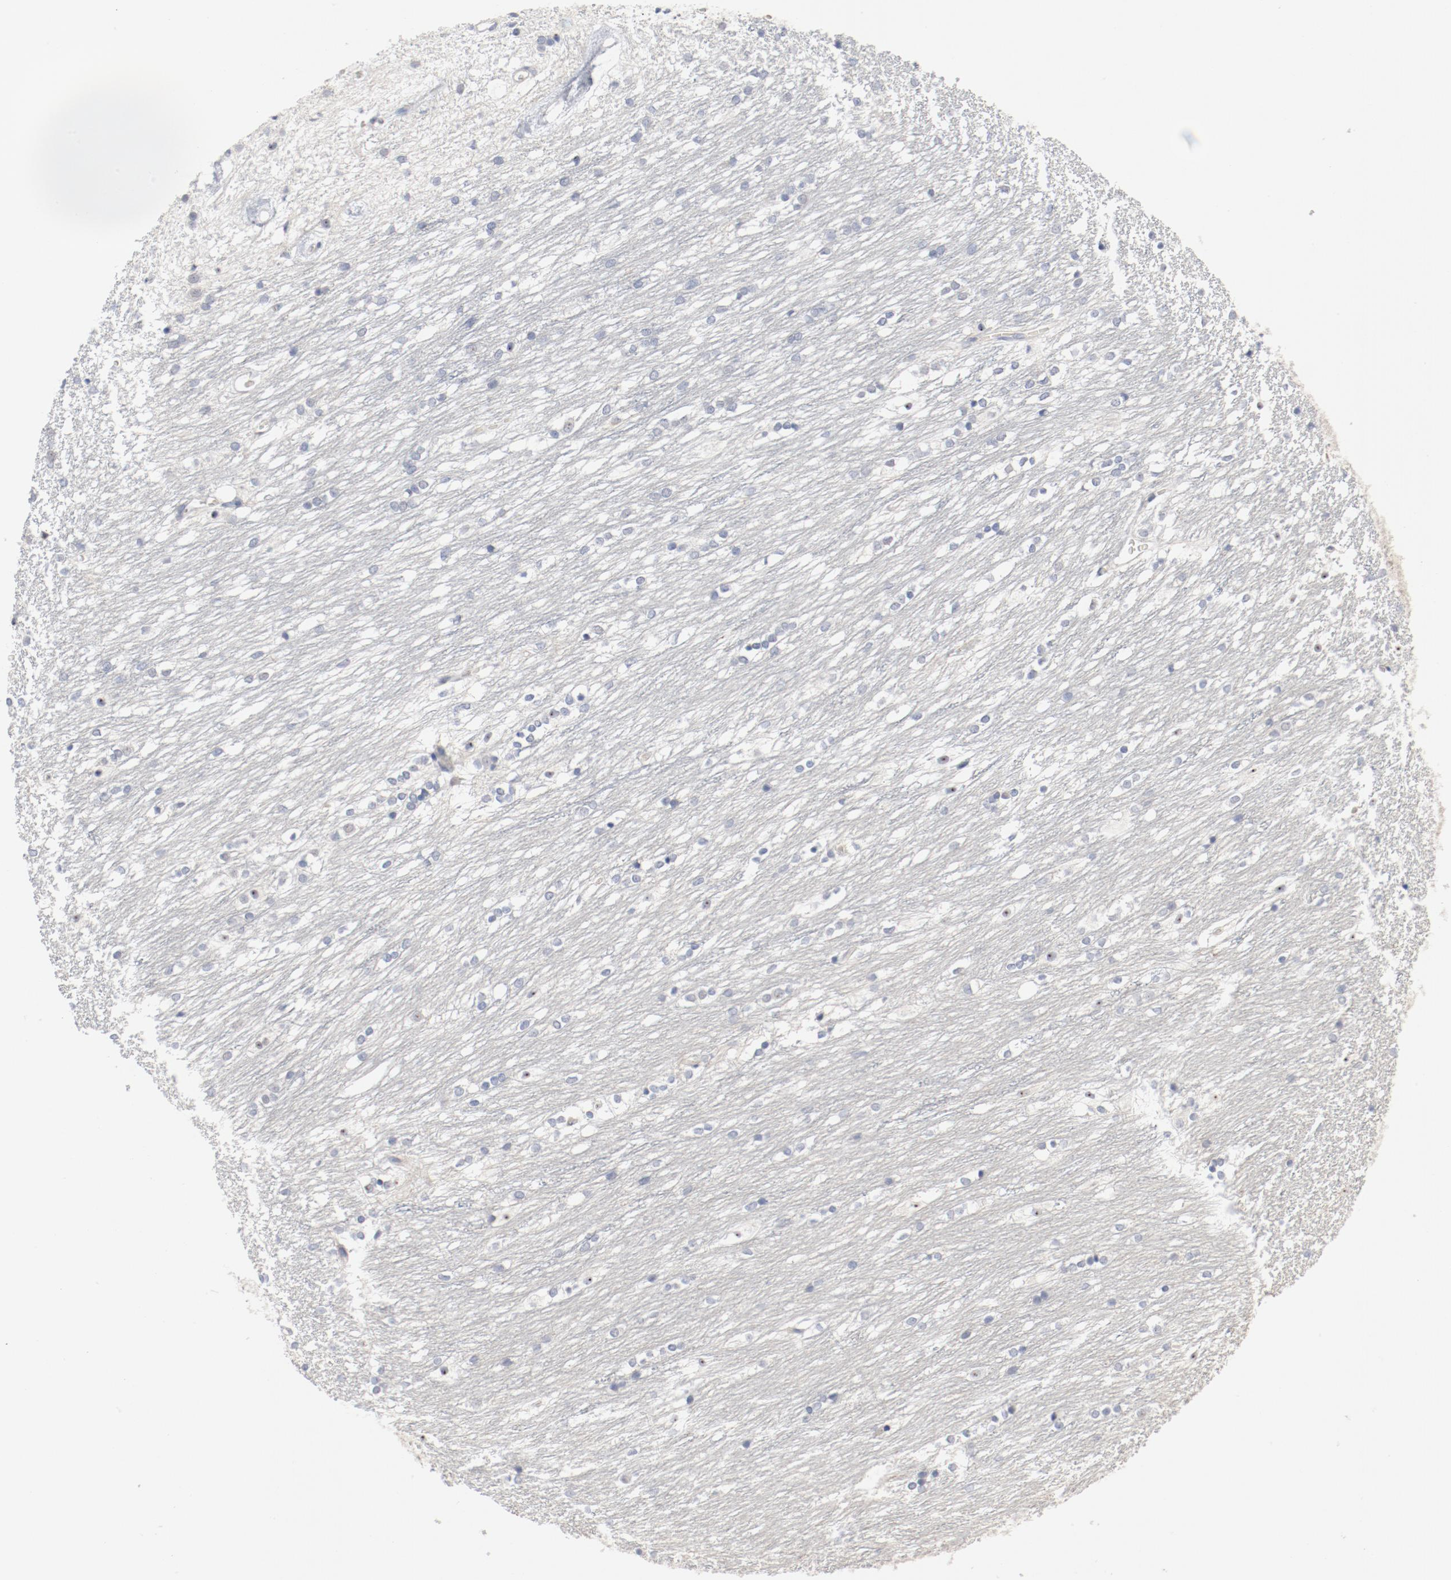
{"staining": {"intensity": "moderate", "quantity": "<25%", "location": "nuclear"}, "tissue": "caudate", "cell_type": "Glial cells", "image_type": "normal", "snomed": [{"axis": "morphology", "description": "Normal tissue, NOS"}, {"axis": "topography", "description": "Lateral ventricle wall"}], "caption": "Immunohistochemical staining of unremarkable caudate shows moderate nuclear protein positivity in approximately <25% of glial cells. (DAB (3,3'-diaminobenzidine) IHC, brown staining for protein, blue staining for nuclei).", "gene": "CDK1", "patient": {"sex": "female", "age": 19}}